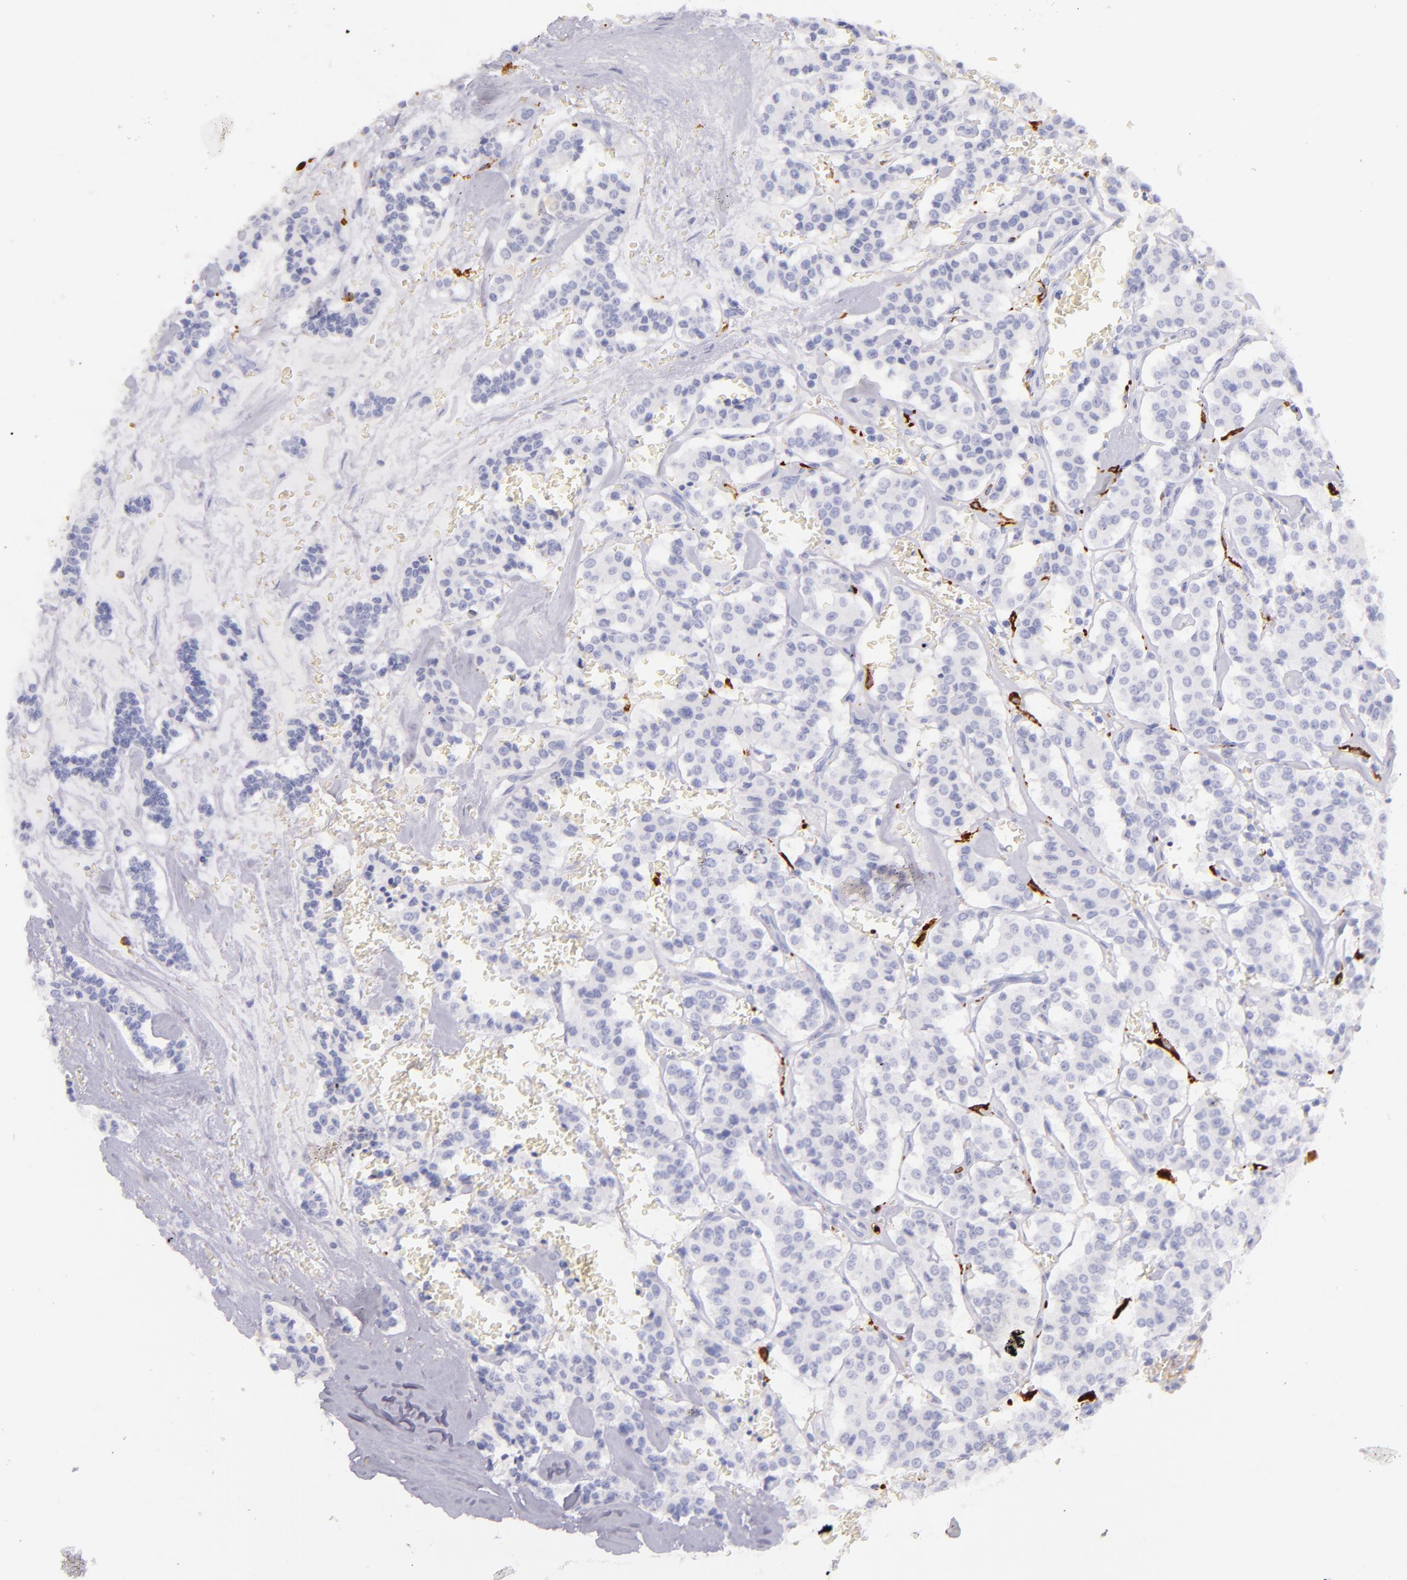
{"staining": {"intensity": "negative", "quantity": "none", "location": "none"}, "tissue": "carcinoid", "cell_type": "Tumor cells", "image_type": "cancer", "snomed": [{"axis": "morphology", "description": "Carcinoid, malignant, NOS"}, {"axis": "topography", "description": "Bronchus"}], "caption": "Tumor cells show no significant protein staining in malignant carcinoid.", "gene": "CD163", "patient": {"sex": "male", "age": 55}}